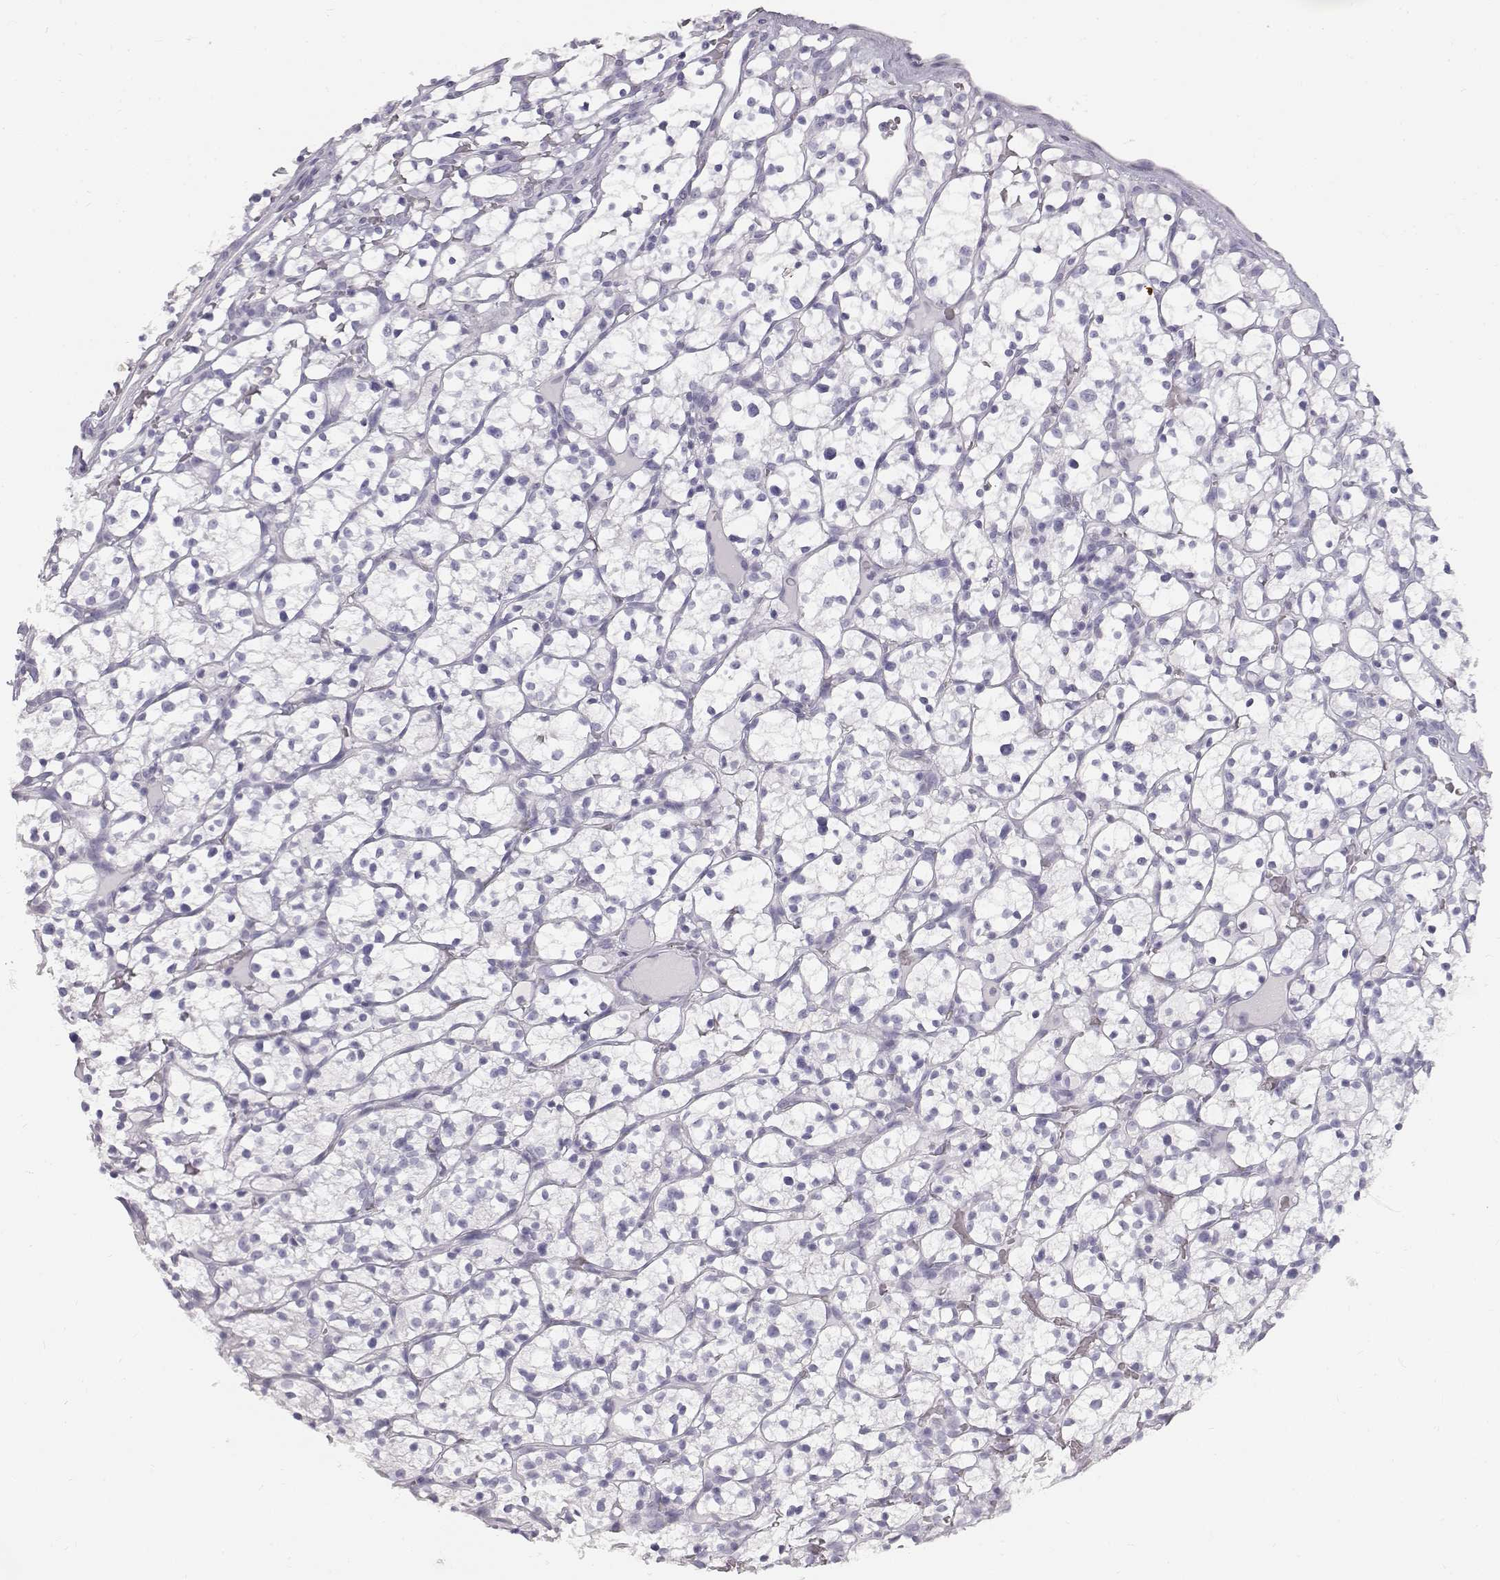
{"staining": {"intensity": "negative", "quantity": "none", "location": "none"}, "tissue": "renal cancer", "cell_type": "Tumor cells", "image_type": "cancer", "snomed": [{"axis": "morphology", "description": "Adenocarcinoma, NOS"}, {"axis": "topography", "description": "Kidney"}], "caption": "An immunohistochemistry (IHC) image of renal cancer (adenocarcinoma) is shown. There is no staining in tumor cells of renal cancer (adenocarcinoma).", "gene": "KRT33A", "patient": {"sex": "female", "age": 64}}